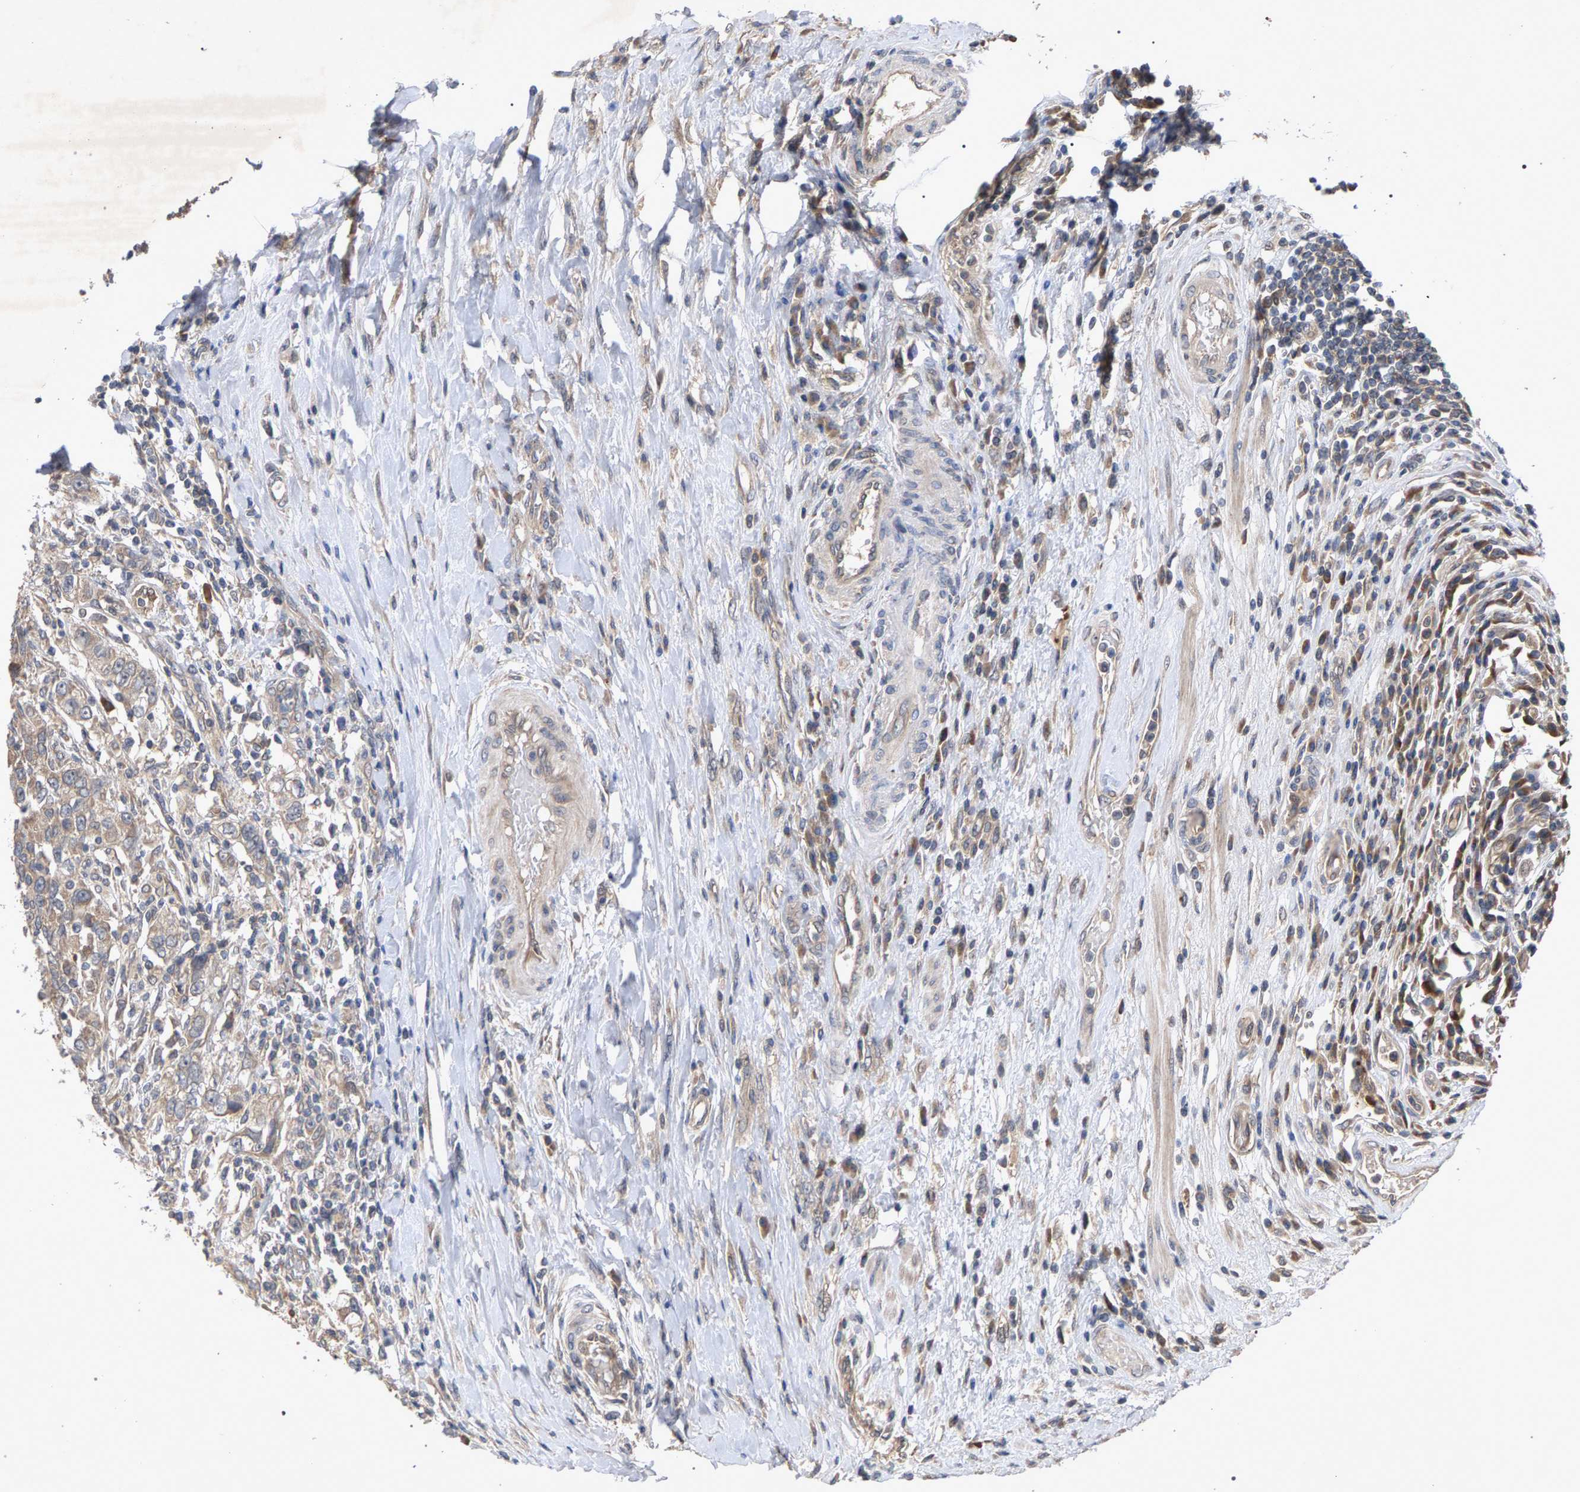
{"staining": {"intensity": "weak", "quantity": ">75%", "location": "cytoplasmic/membranous"}, "tissue": "urothelial cancer", "cell_type": "Tumor cells", "image_type": "cancer", "snomed": [{"axis": "morphology", "description": "Urothelial carcinoma, High grade"}, {"axis": "topography", "description": "Urinary bladder"}], "caption": "Tumor cells display weak cytoplasmic/membranous staining in about >75% of cells in urothelial cancer. (Brightfield microscopy of DAB IHC at high magnification).", "gene": "SLC4A4", "patient": {"sex": "female", "age": 80}}